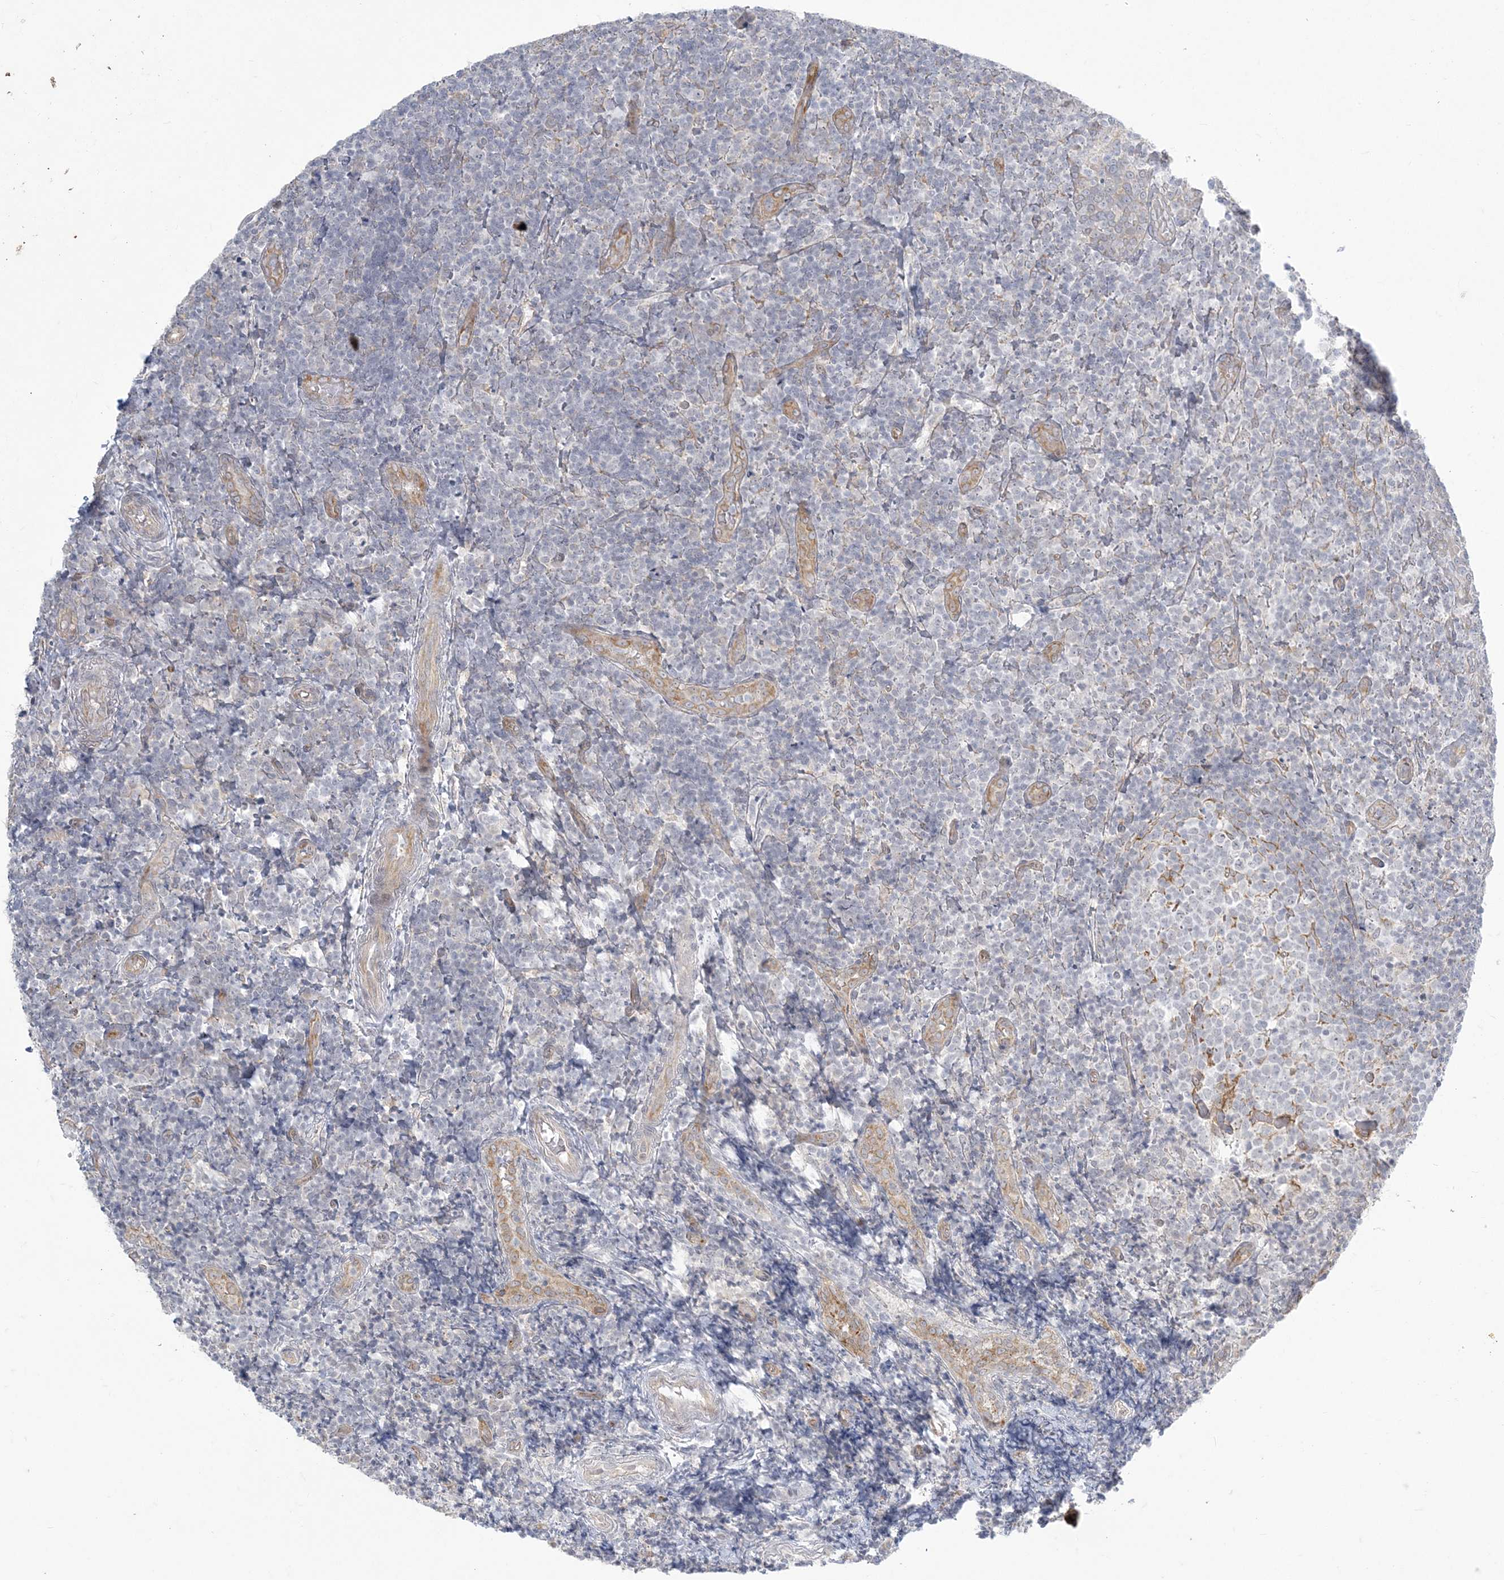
{"staining": {"intensity": "moderate", "quantity": "<25%", "location": "cytoplasmic/membranous"}, "tissue": "tonsil", "cell_type": "Germinal center cells", "image_type": "normal", "snomed": [{"axis": "morphology", "description": "Normal tissue, NOS"}, {"axis": "topography", "description": "Tonsil"}], "caption": "Tonsil stained with IHC demonstrates moderate cytoplasmic/membranous expression in about <25% of germinal center cells. The protein of interest is shown in brown color, while the nuclei are stained blue.", "gene": "ZC3H6", "patient": {"sex": "female", "age": 19}}